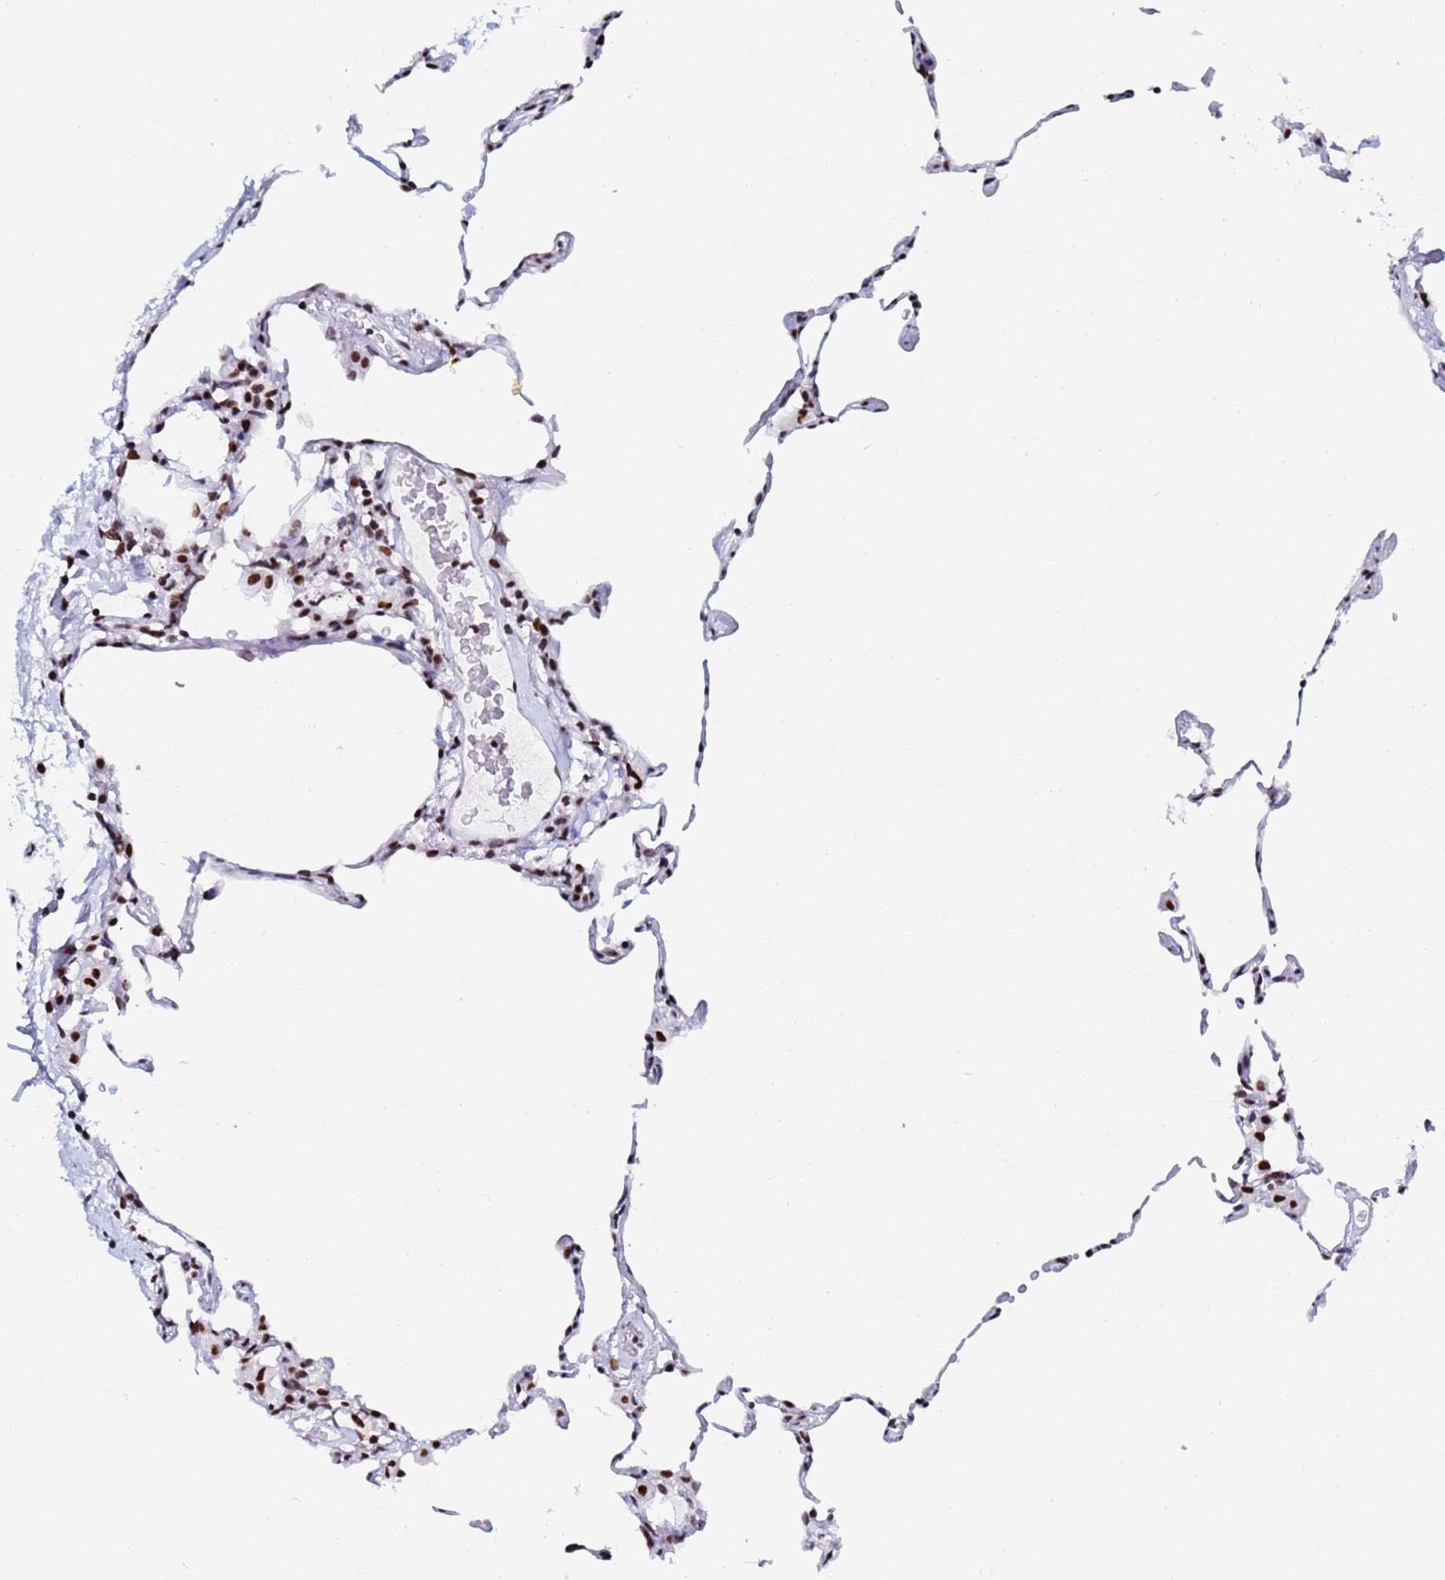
{"staining": {"intensity": "moderate", "quantity": ">75%", "location": "nuclear"}, "tissue": "lung", "cell_type": "Alveolar cells", "image_type": "normal", "snomed": [{"axis": "morphology", "description": "Normal tissue, NOS"}, {"axis": "topography", "description": "Lung"}], "caption": "Moderate nuclear staining is appreciated in approximately >75% of alveolar cells in benign lung. (brown staining indicates protein expression, while blue staining denotes nuclei).", "gene": "SNRPA1", "patient": {"sex": "female", "age": 57}}